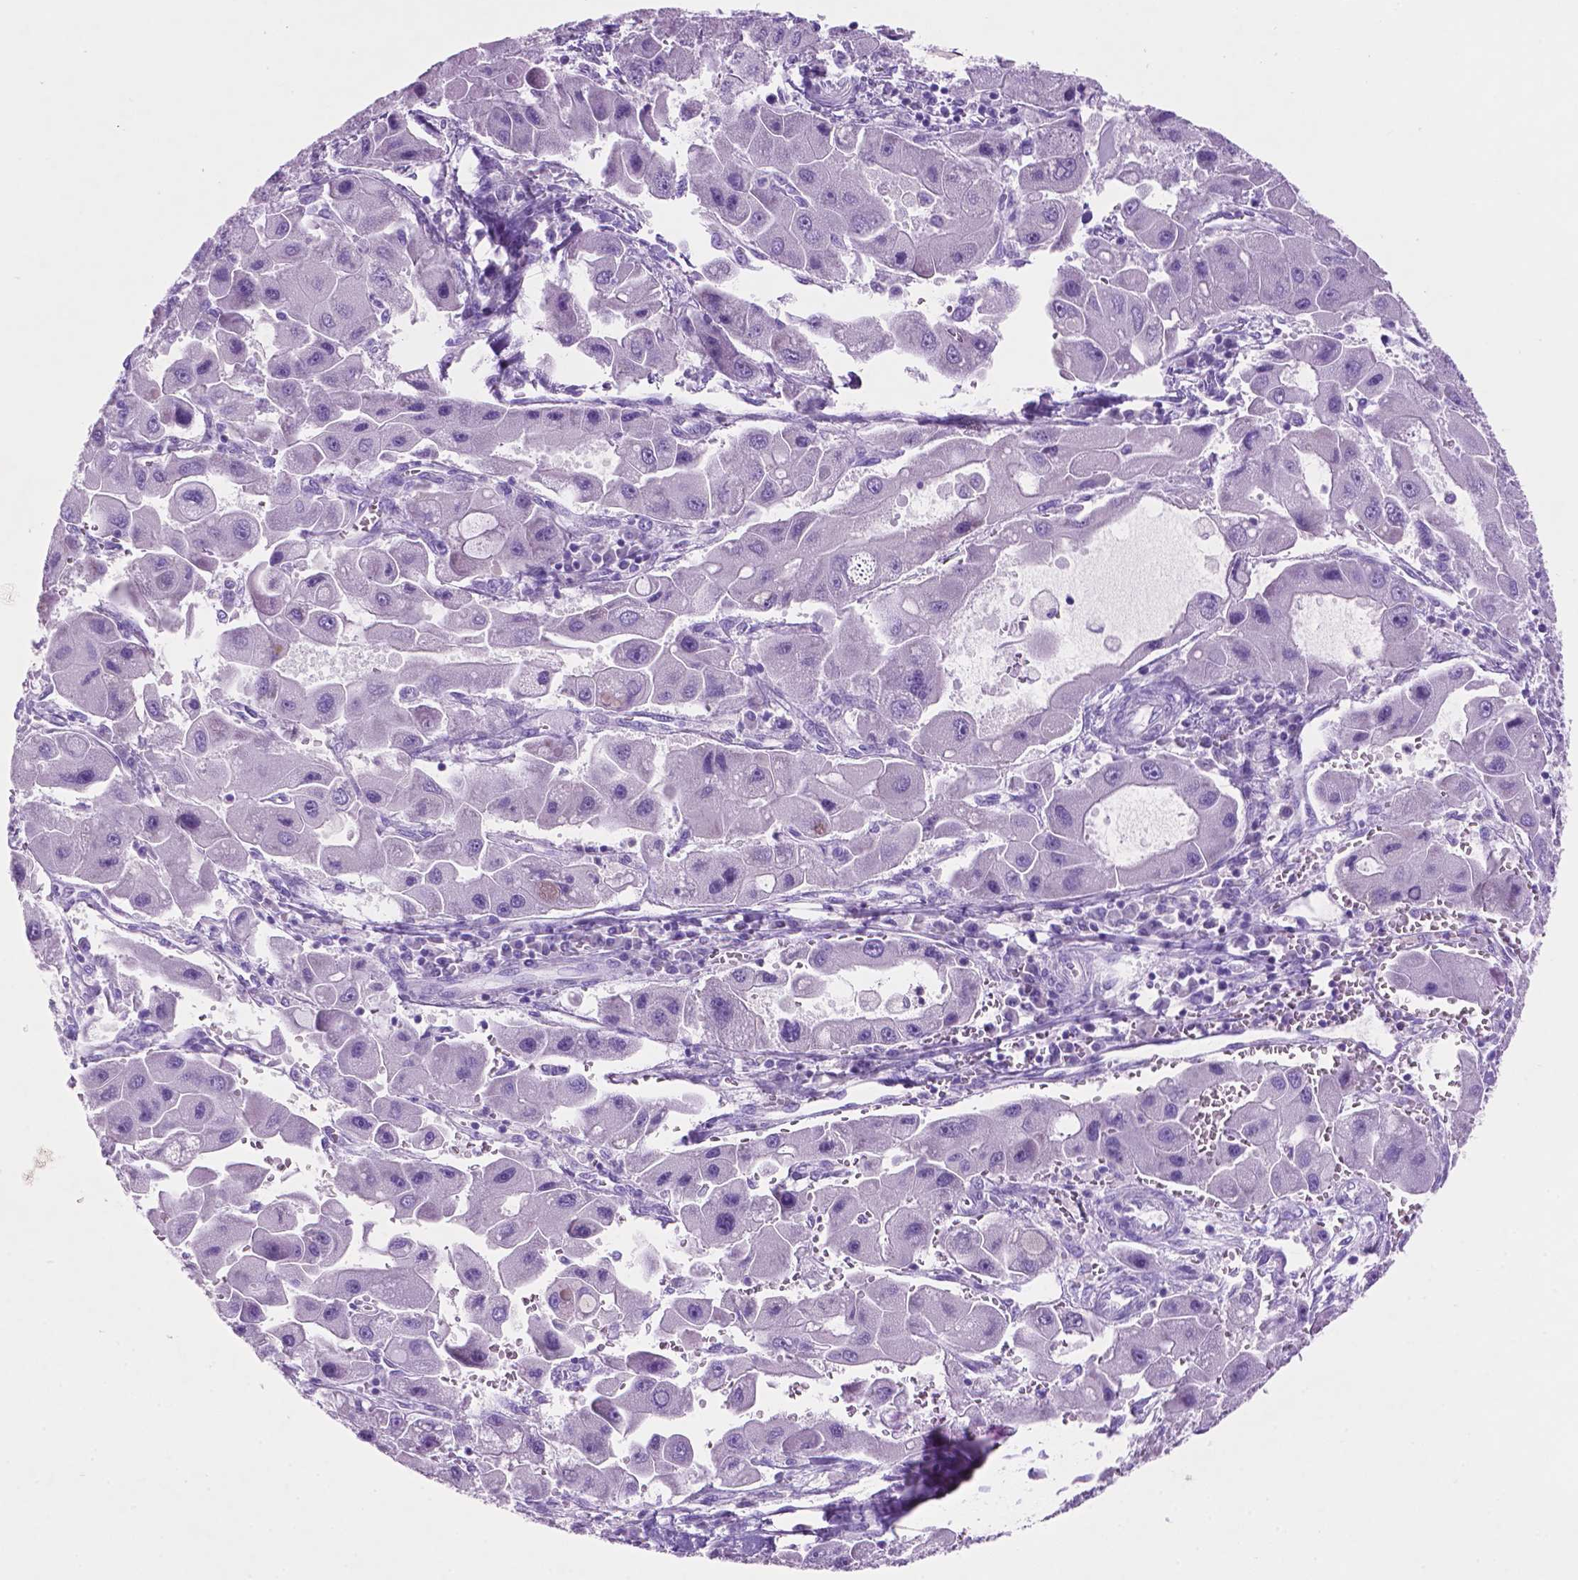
{"staining": {"intensity": "negative", "quantity": "none", "location": "none"}, "tissue": "liver cancer", "cell_type": "Tumor cells", "image_type": "cancer", "snomed": [{"axis": "morphology", "description": "Carcinoma, Hepatocellular, NOS"}, {"axis": "topography", "description": "Liver"}], "caption": "A high-resolution photomicrograph shows IHC staining of liver cancer (hepatocellular carcinoma), which displays no significant positivity in tumor cells.", "gene": "POU4F1", "patient": {"sex": "male", "age": 24}}